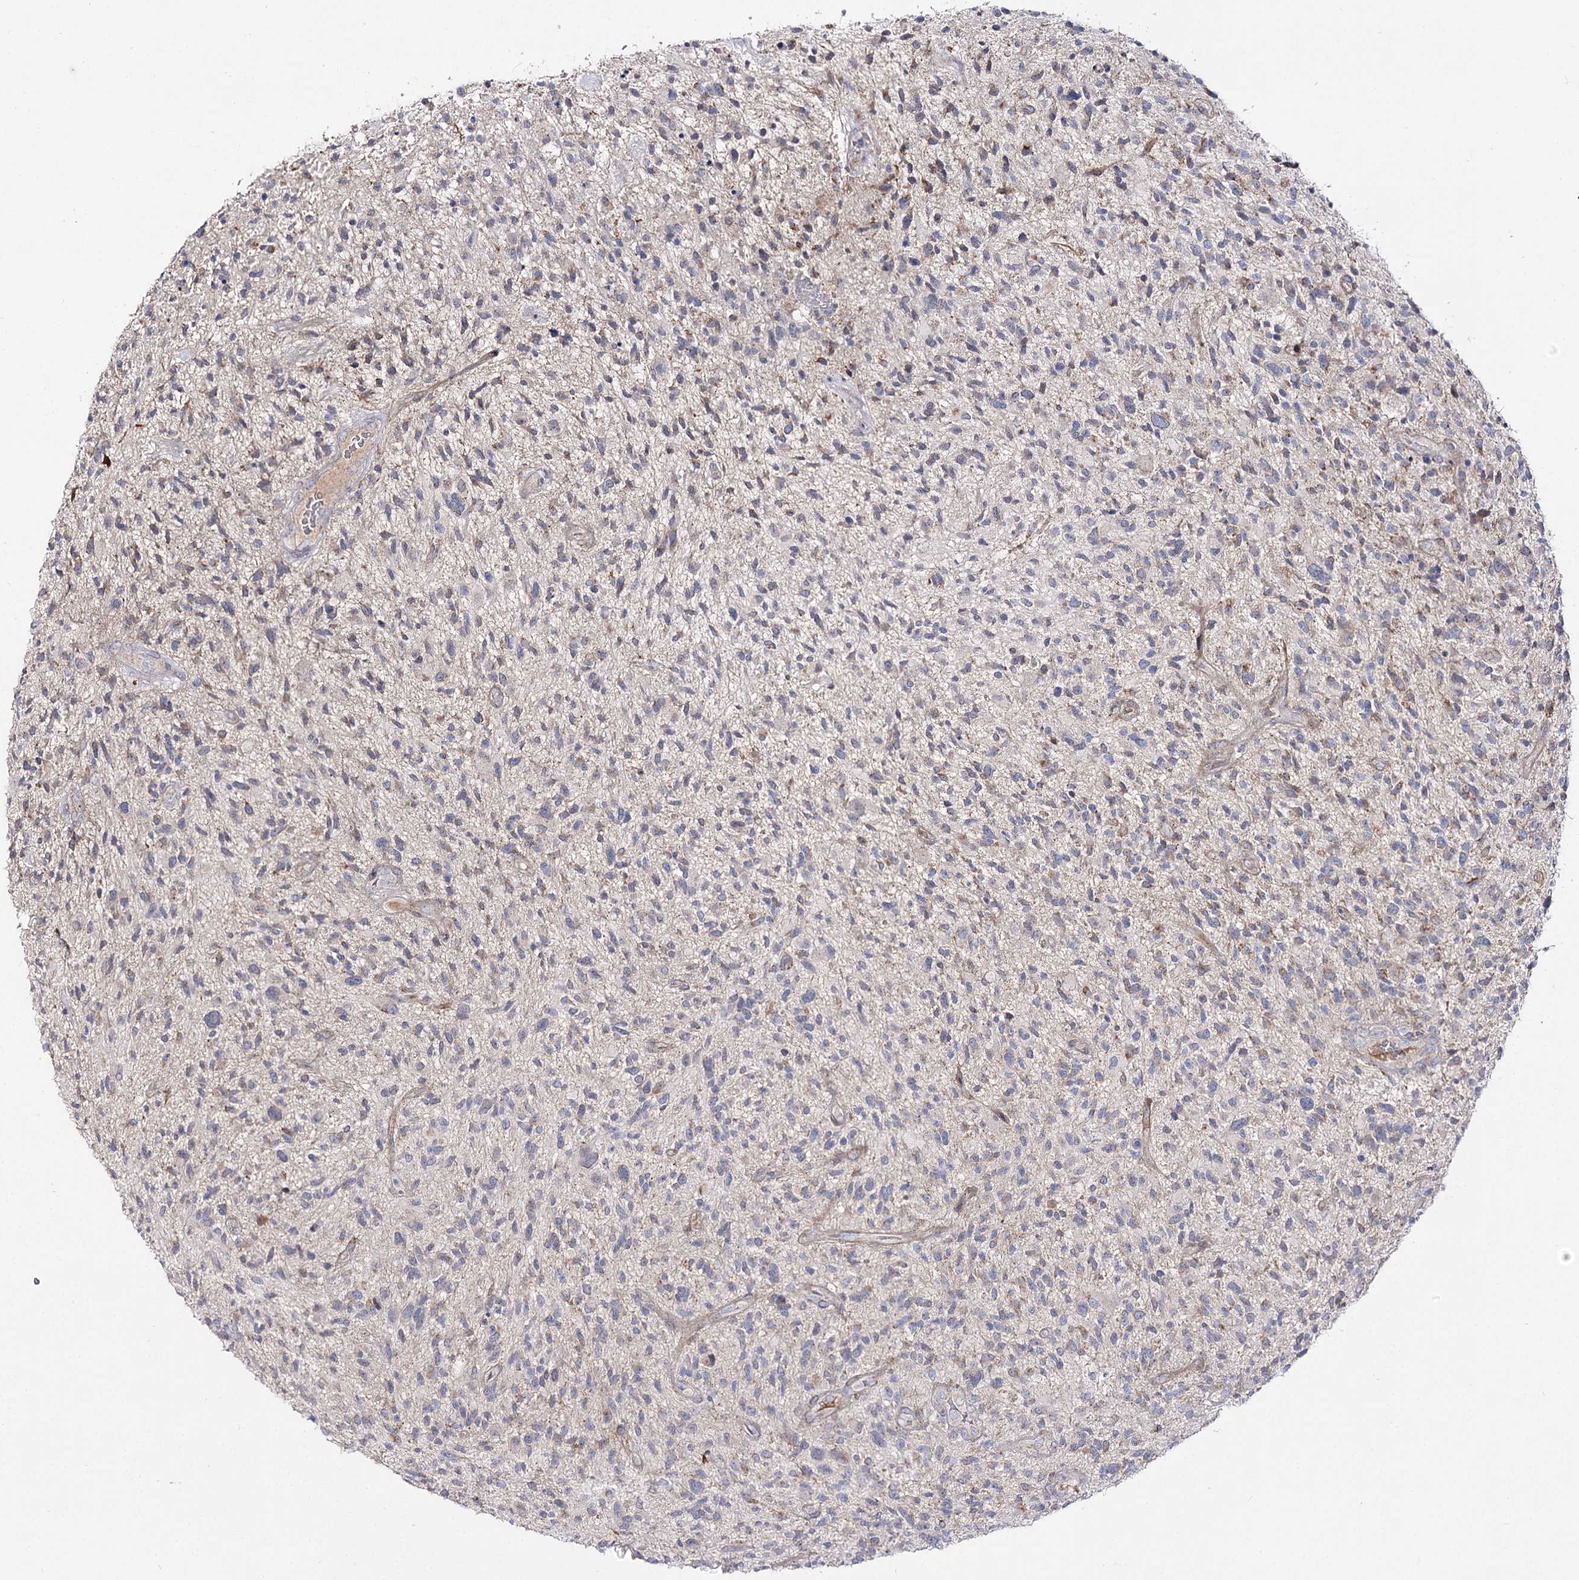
{"staining": {"intensity": "negative", "quantity": "none", "location": "none"}, "tissue": "glioma", "cell_type": "Tumor cells", "image_type": "cancer", "snomed": [{"axis": "morphology", "description": "Glioma, malignant, High grade"}, {"axis": "topography", "description": "Brain"}], "caption": "Glioma stained for a protein using immunohistochemistry reveals no positivity tumor cells.", "gene": "C11orf80", "patient": {"sex": "male", "age": 47}}